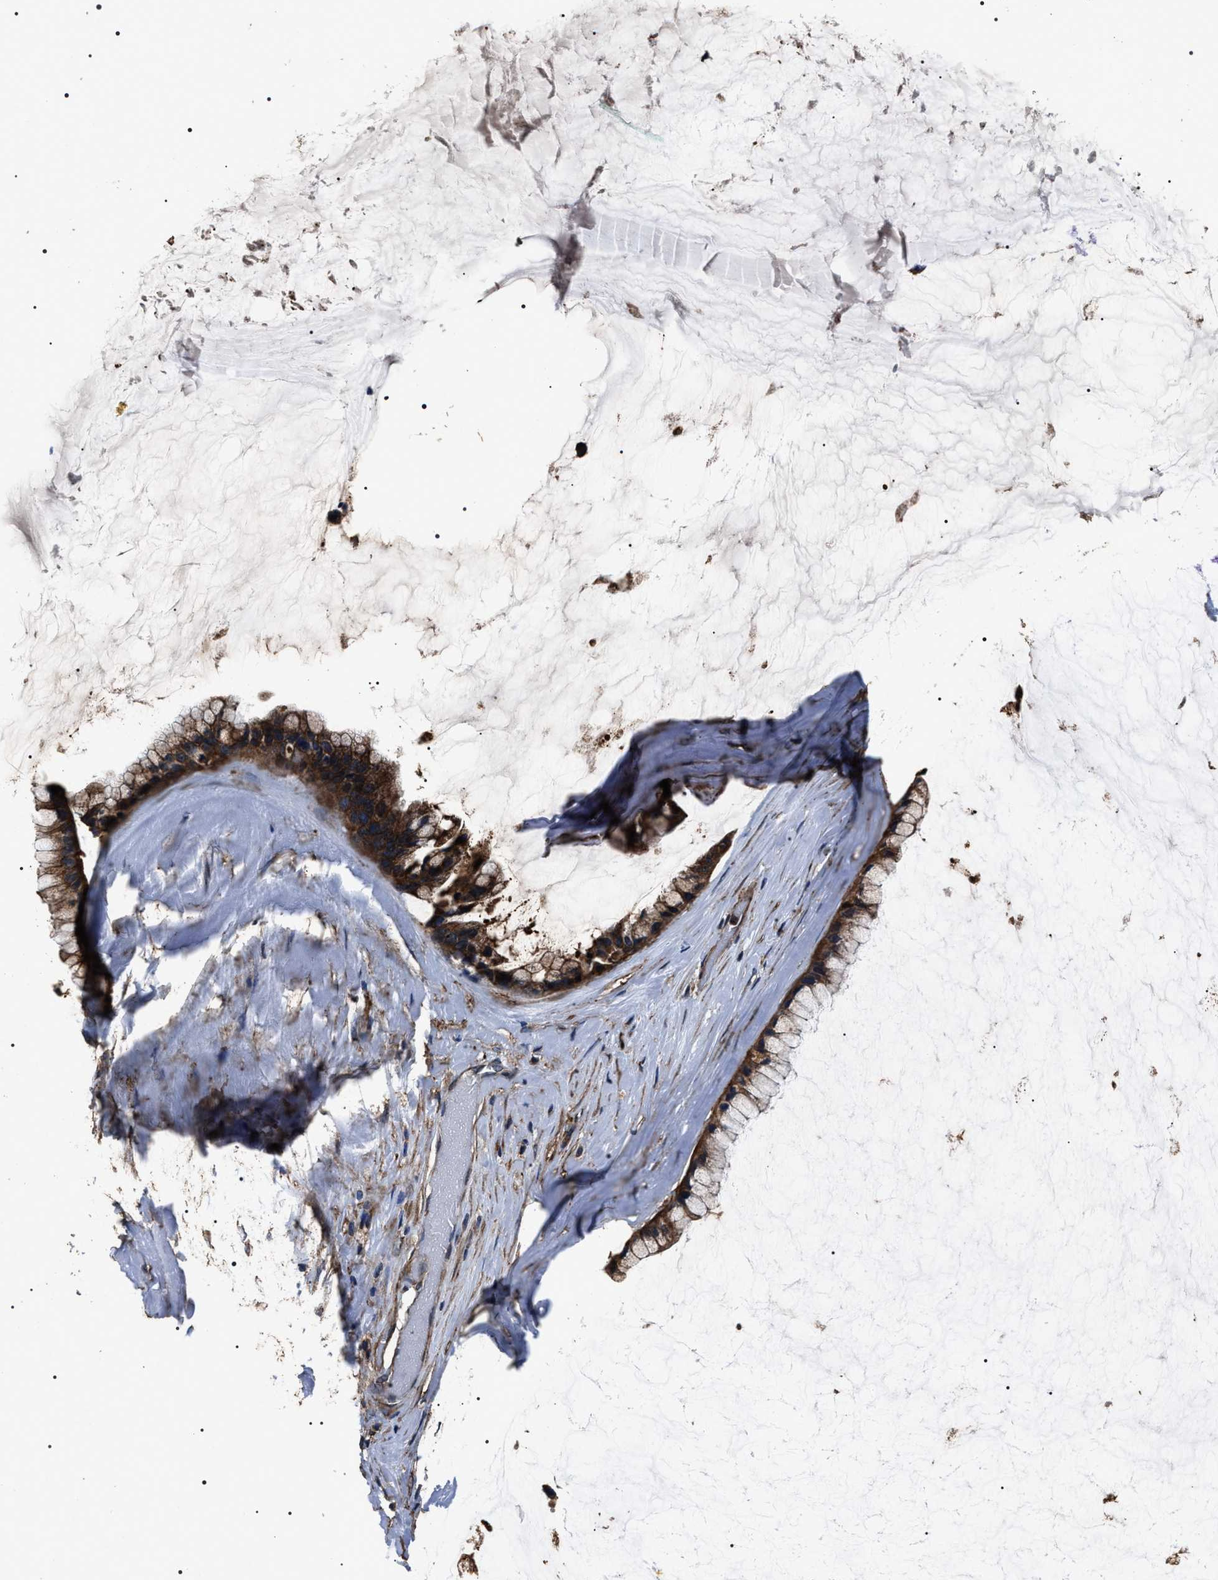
{"staining": {"intensity": "strong", "quantity": ">75%", "location": "cytoplasmic/membranous"}, "tissue": "ovarian cancer", "cell_type": "Tumor cells", "image_type": "cancer", "snomed": [{"axis": "morphology", "description": "Cystadenocarcinoma, mucinous, NOS"}, {"axis": "topography", "description": "Ovary"}], "caption": "Brown immunohistochemical staining in ovarian cancer (mucinous cystadenocarcinoma) exhibits strong cytoplasmic/membranous positivity in about >75% of tumor cells. The protein of interest is stained brown, and the nuclei are stained in blue (DAB (3,3'-diaminobenzidine) IHC with brightfield microscopy, high magnification).", "gene": "HSCB", "patient": {"sex": "female", "age": 39}}